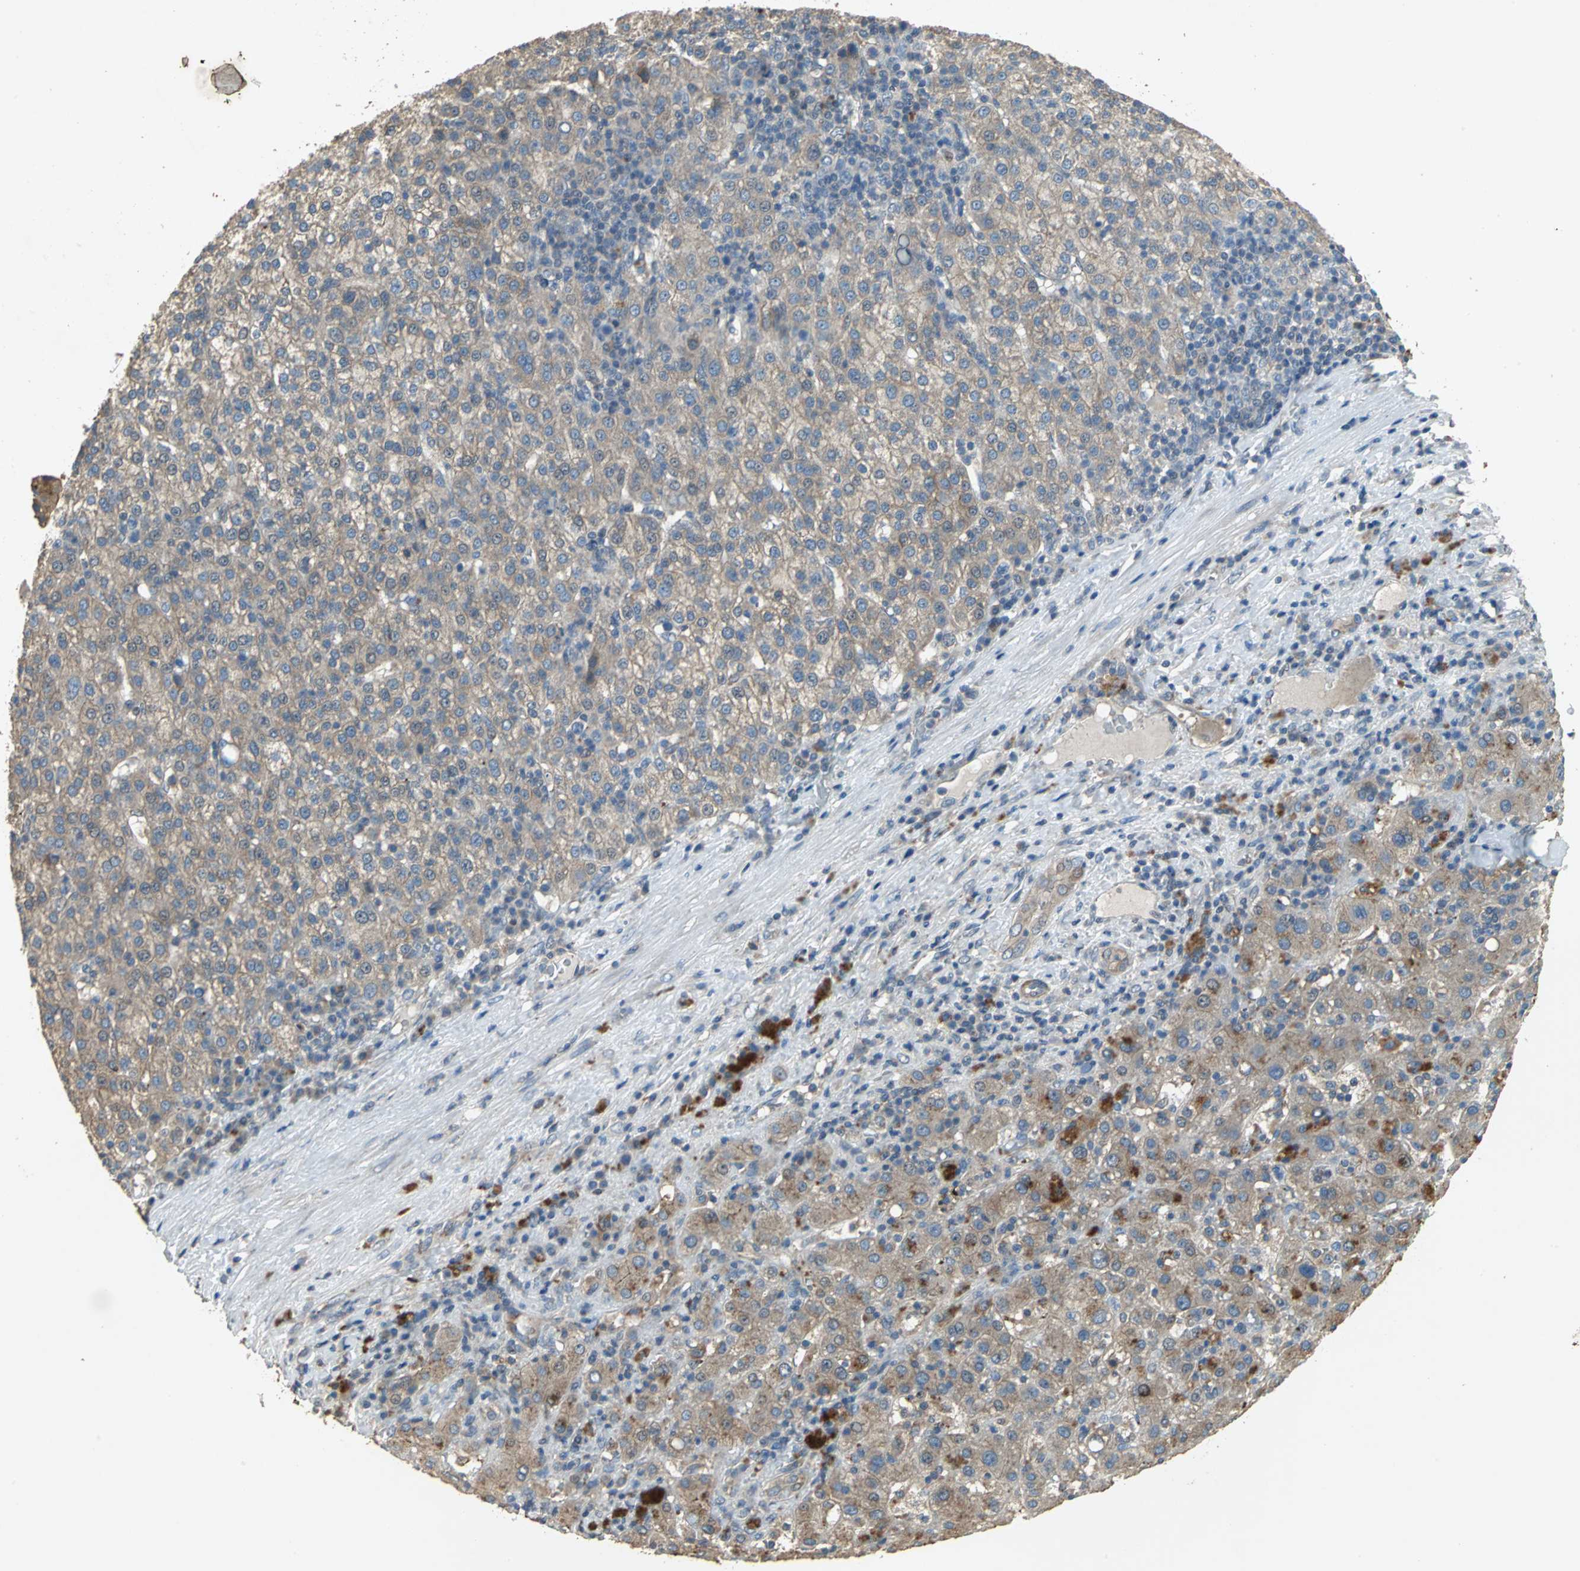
{"staining": {"intensity": "moderate", "quantity": ">75%", "location": "cytoplasmic/membranous"}, "tissue": "liver cancer", "cell_type": "Tumor cells", "image_type": "cancer", "snomed": [{"axis": "morphology", "description": "Carcinoma, Hepatocellular, NOS"}, {"axis": "topography", "description": "Liver"}], "caption": "DAB (3,3'-diaminobenzidine) immunohistochemical staining of human hepatocellular carcinoma (liver) demonstrates moderate cytoplasmic/membranous protein positivity in about >75% of tumor cells.", "gene": "MET", "patient": {"sex": "female", "age": 58}}